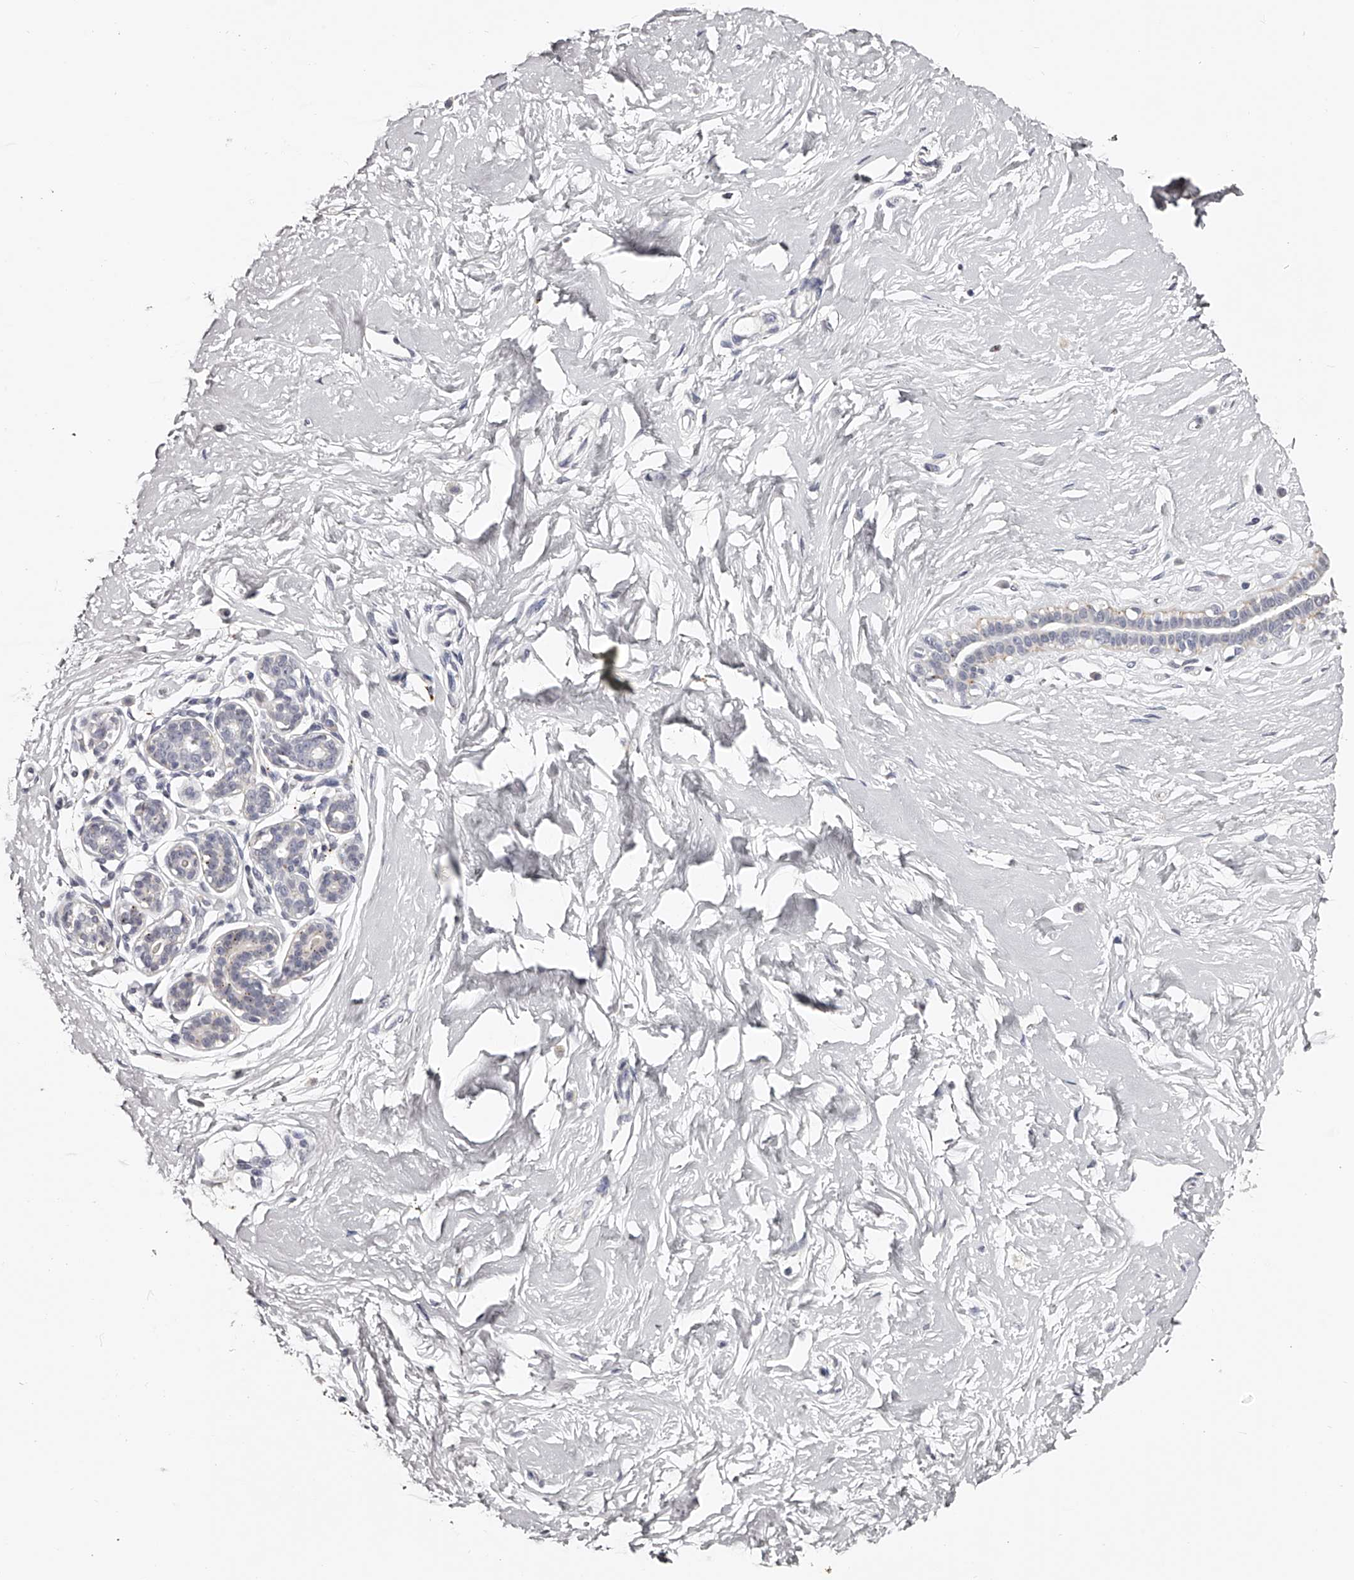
{"staining": {"intensity": "negative", "quantity": "none", "location": "none"}, "tissue": "breast", "cell_type": "Adipocytes", "image_type": "normal", "snomed": [{"axis": "morphology", "description": "Normal tissue, NOS"}, {"axis": "morphology", "description": "Adenoma, NOS"}, {"axis": "topography", "description": "Breast"}], "caption": "Protein analysis of unremarkable breast exhibits no significant staining in adipocytes.", "gene": "SLC35D3", "patient": {"sex": "female", "age": 23}}